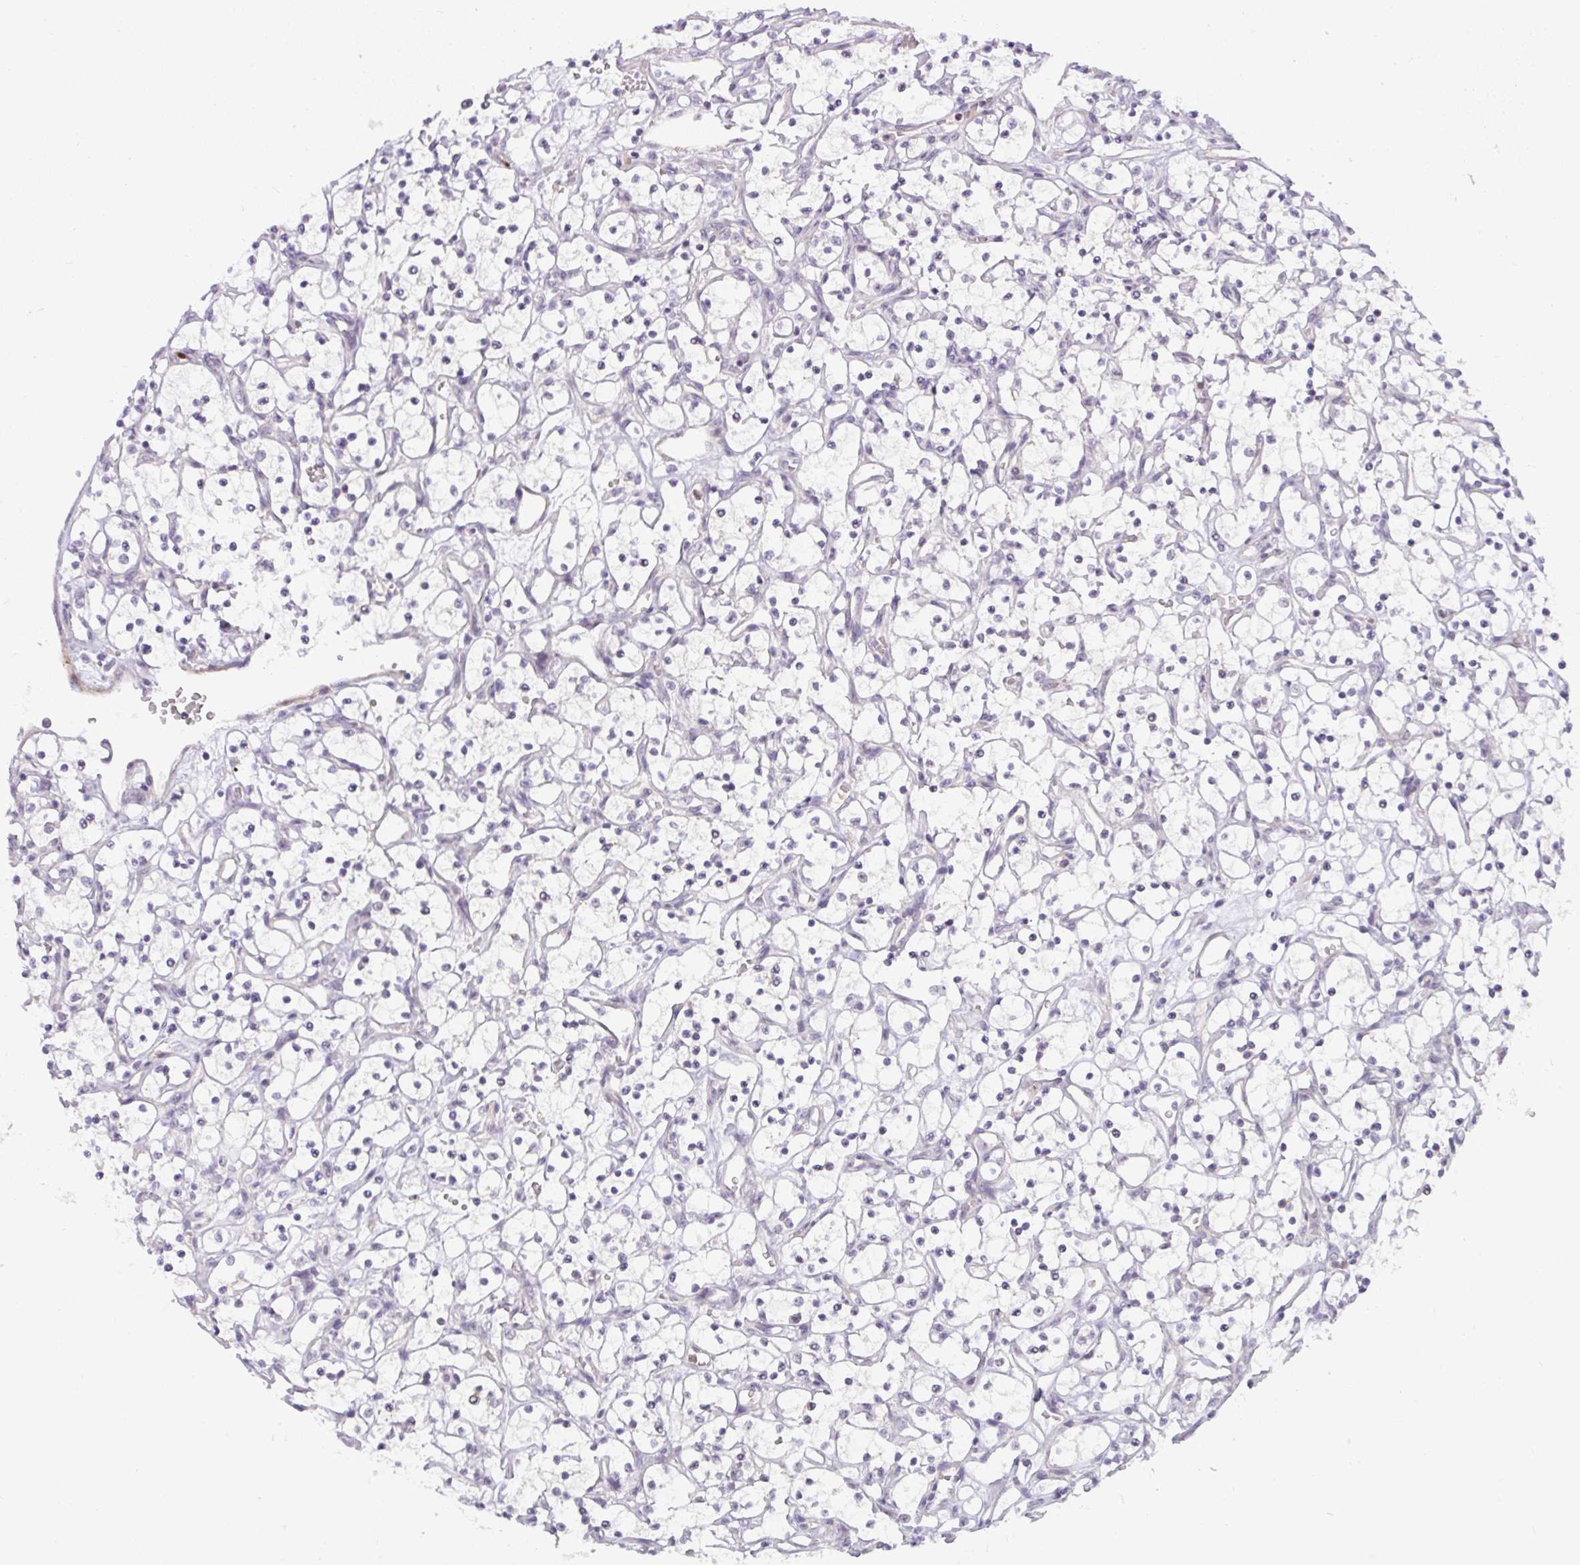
{"staining": {"intensity": "negative", "quantity": "none", "location": "none"}, "tissue": "renal cancer", "cell_type": "Tumor cells", "image_type": "cancer", "snomed": [{"axis": "morphology", "description": "Adenocarcinoma, NOS"}, {"axis": "topography", "description": "Kidney"}], "caption": "The IHC histopathology image has no significant expression in tumor cells of renal adenocarcinoma tissue.", "gene": "DZIP1", "patient": {"sex": "female", "age": 69}}